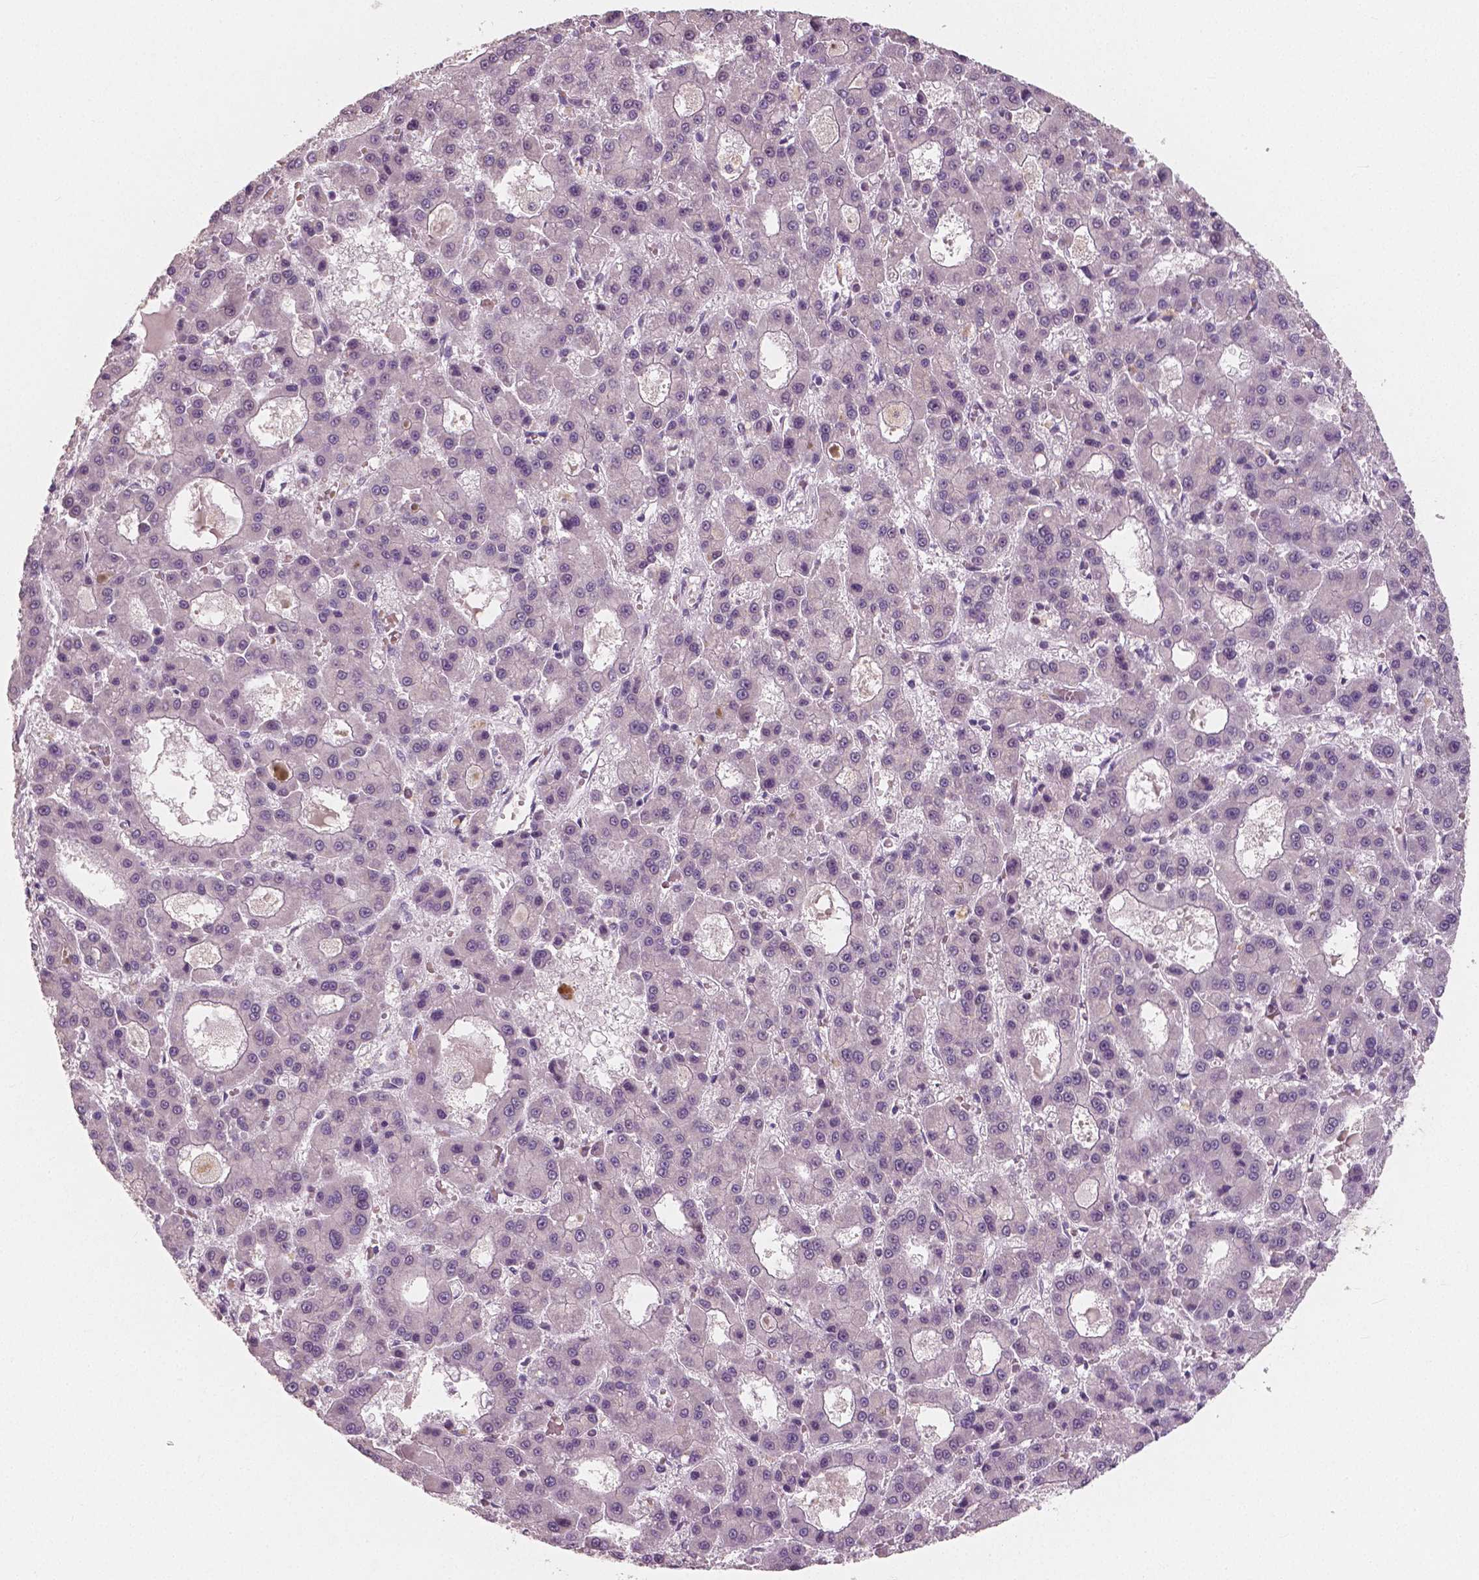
{"staining": {"intensity": "negative", "quantity": "none", "location": "none"}, "tissue": "liver cancer", "cell_type": "Tumor cells", "image_type": "cancer", "snomed": [{"axis": "morphology", "description": "Carcinoma, Hepatocellular, NOS"}, {"axis": "topography", "description": "Liver"}], "caption": "Immunohistochemistry image of neoplastic tissue: liver hepatocellular carcinoma stained with DAB (3,3'-diaminobenzidine) demonstrates no significant protein positivity in tumor cells. The staining was performed using DAB to visualize the protein expression in brown, while the nuclei were stained in blue with hematoxylin (Magnification: 20x).", "gene": "RNASE7", "patient": {"sex": "male", "age": 70}}